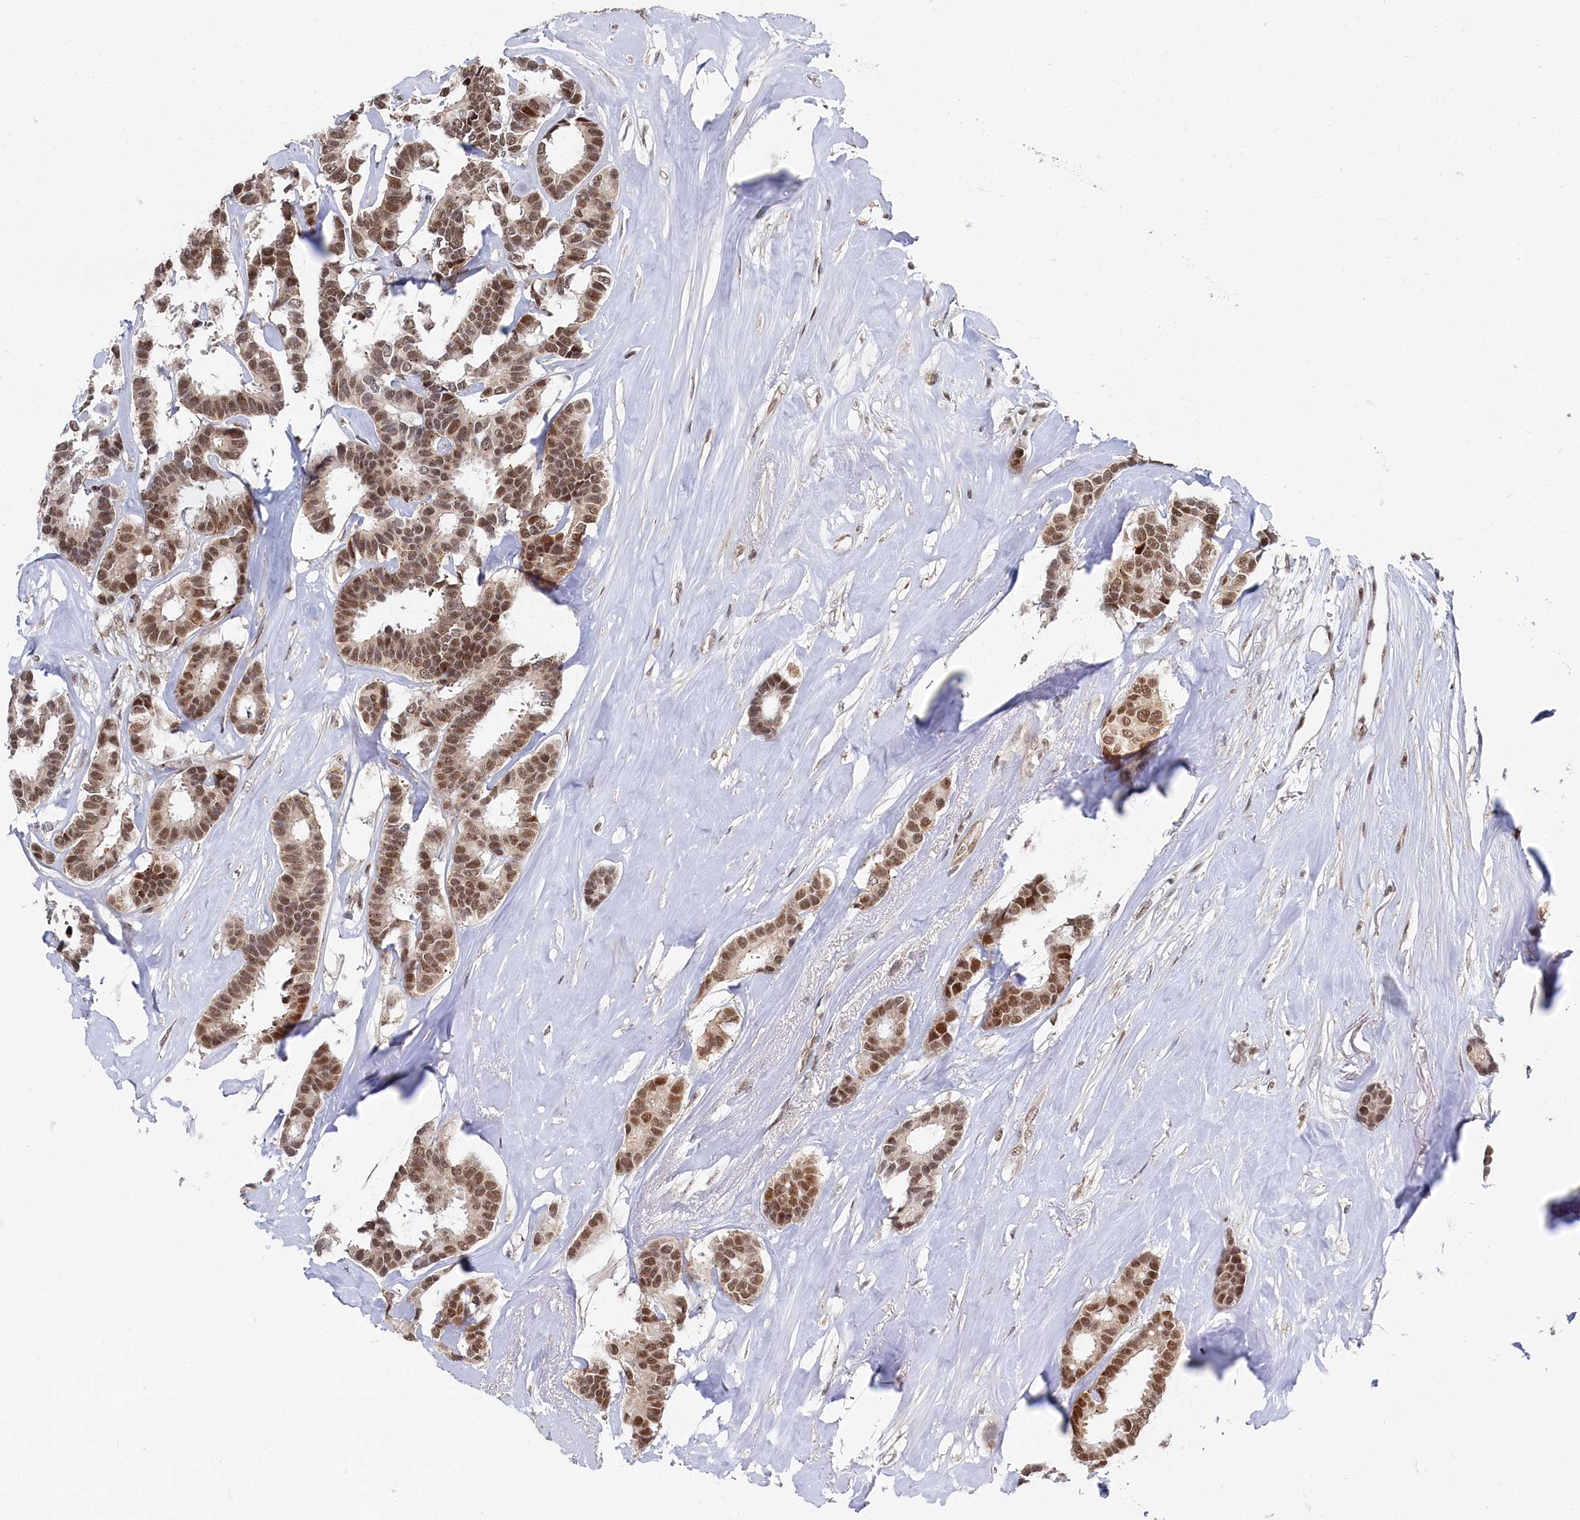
{"staining": {"intensity": "moderate", "quantity": ">75%", "location": "nuclear"}, "tissue": "breast cancer", "cell_type": "Tumor cells", "image_type": "cancer", "snomed": [{"axis": "morphology", "description": "Duct carcinoma"}, {"axis": "topography", "description": "Breast"}], "caption": "Immunohistochemistry (DAB (3,3'-diaminobenzidine)) staining of breast invasive ductal carcinoma demonstrates moderate nuclear protein staining in approximately >75% of tumor cells.", "gene": "BUB3", "patient": {"sex": "female", "age": 87}}